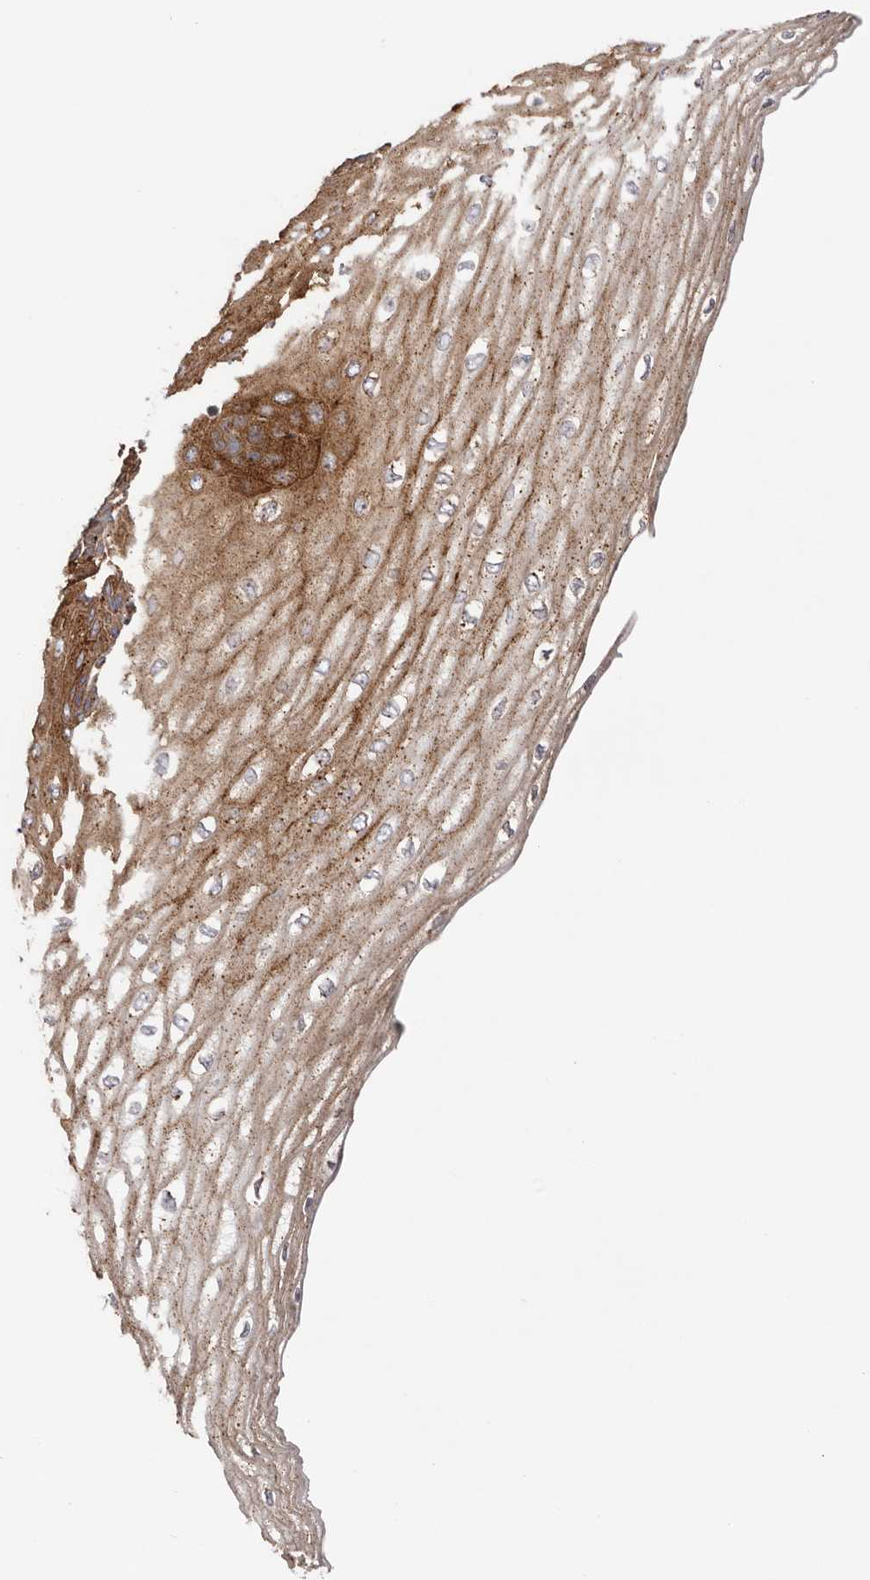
{"staining": {"intensity": "moderate", "quantity": ">75%", "location": "cytoplasmic/membranous"}, "tissue": "esophagus", "cell_type": "Squamous epithelial cells", "image_type": "normal", "snomed": [{"axis": "morphology", "description": "Normal tissue, NOS"}, {"axis": "topography", "description": "Esophagus"}], "caption": "IHC of normal esophagus displays medium levels of moderate cytoplasmic/membranous positivity in about >75% of squamous epithelial cells.", "gene": "GRN", "patient": {"sex": "male", "age": 60}}